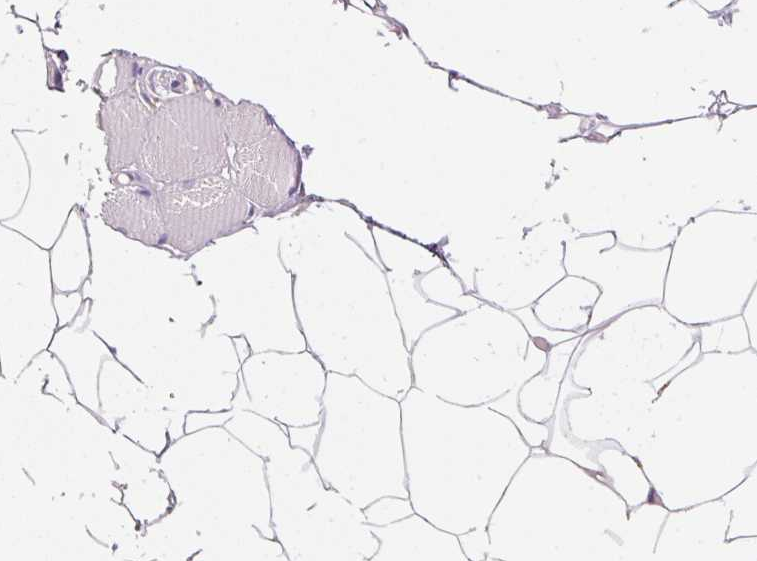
{"staining": {"intensity": "negative", "quantity": "none", "location": "none"}, "tissue": "adipose tissue", "cell_type": "Adipocytes", "image_type": "normal", "snomed": [{"axis": "morphology", "description": "Normal tissue, NOS"}, {"axis": "topography", "description": "Skin"}, {"axis": "topography", "description": "Peripheral nerve tissue"}], "caption": "Immunohistochemistry histopathology image of unremarkable human adipose tissue stained for a protein (brown), which reveals no staining in adipocytes.", "gene": "PRKCSH", "patient": {"sex": "female", "age": 56}}